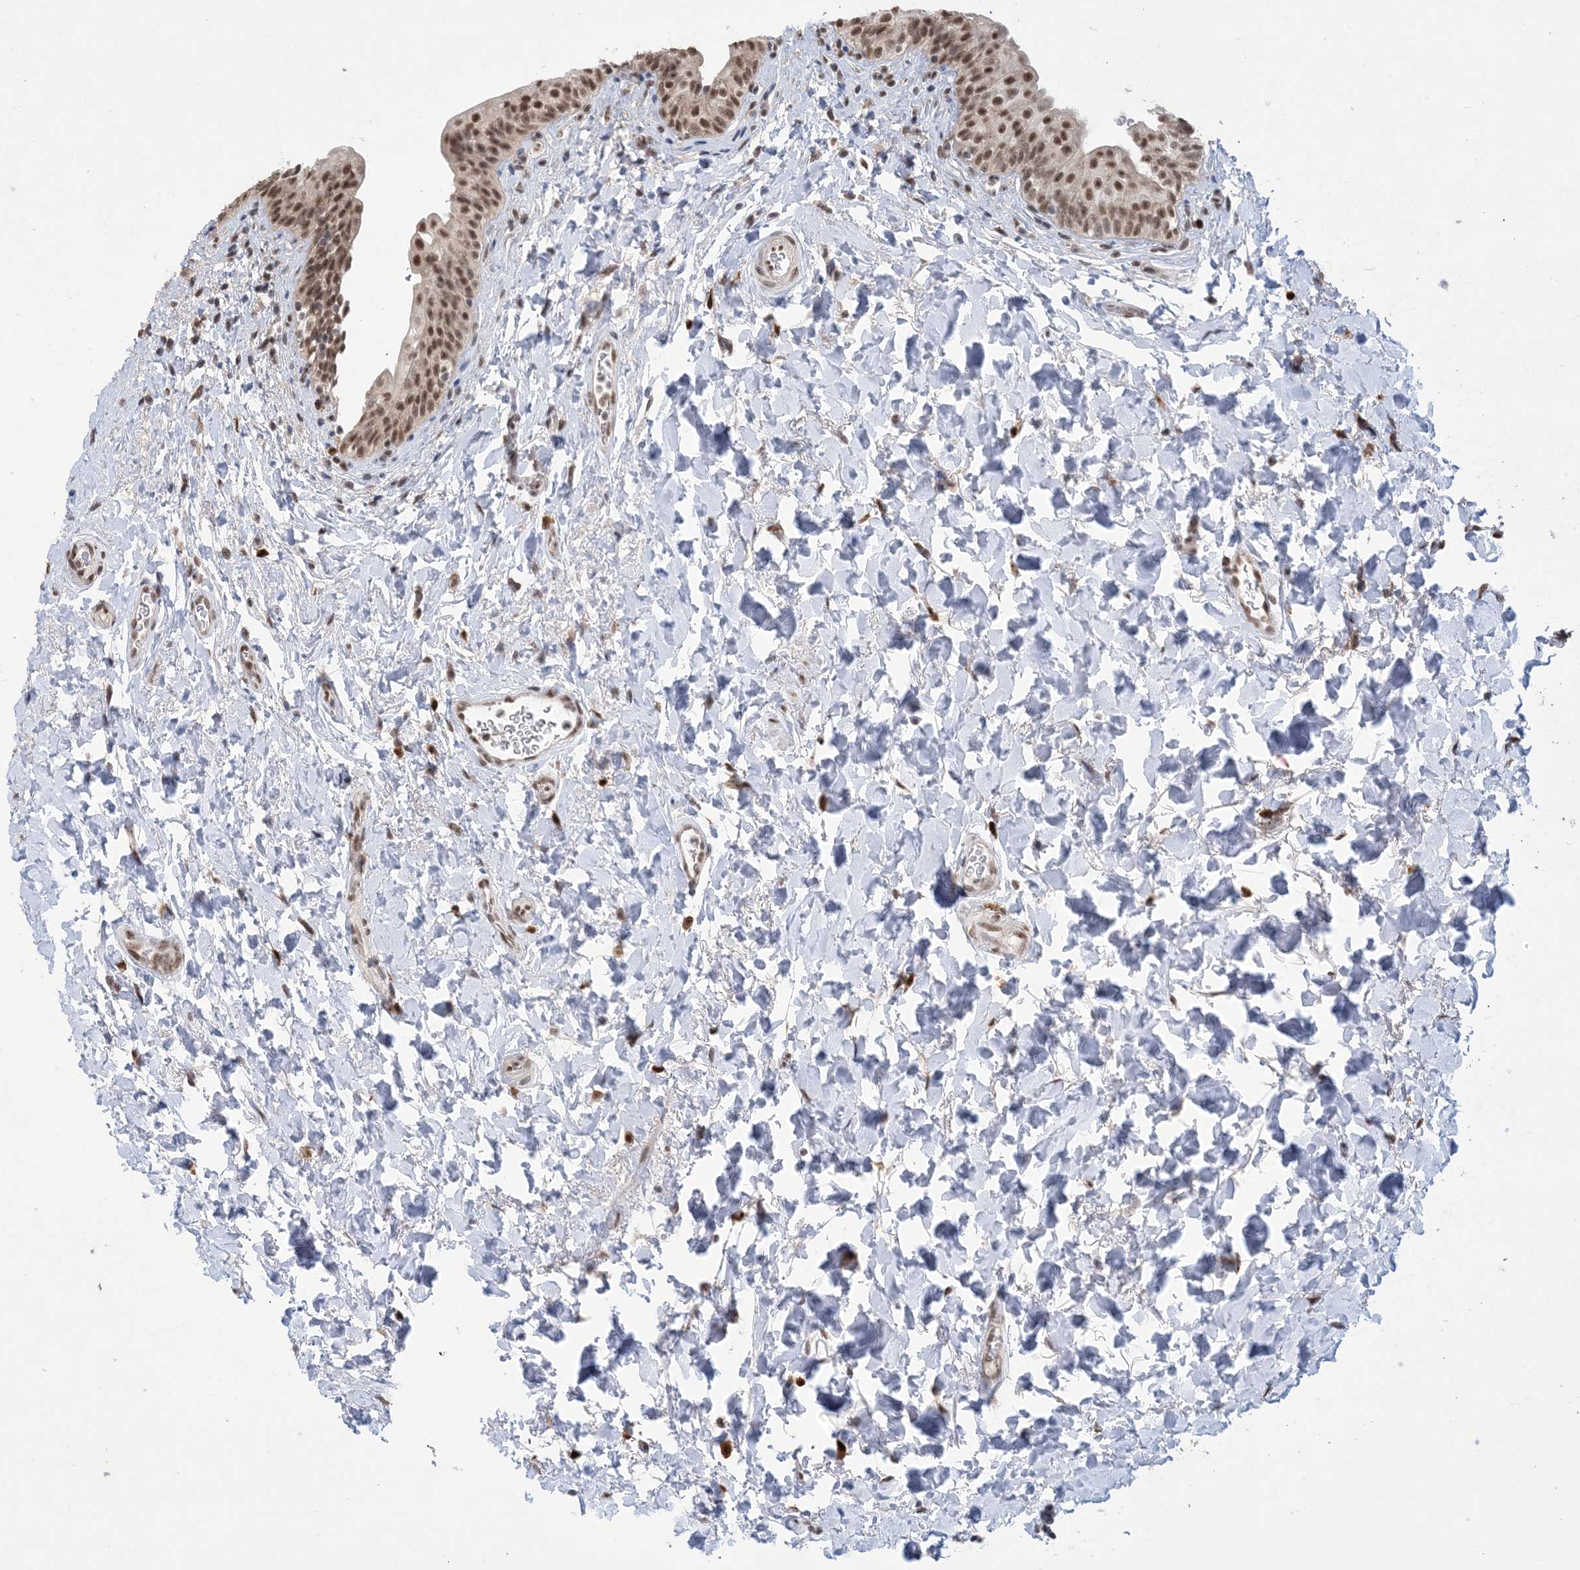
{"staining": {"intensity": "moderate", "quantity": ">75%", "location": "nuclear"}, "tissue": "urinary bladder", "cell_type": "Urothelial cells", "image_type": "normal", "snomed": [{"axis": "morphology", "description": "Normal tissue, NOS"}, {"axis": "topography", "description": "Urinary bladder"}], "caption": "Immunohistochemistry histopathology image of benign human urinary bladder stained for a protein (brown), which shows medium levels of moderate nuclear expression in approximately >75% of urothelial cells.", "gene": "TRMT10C", "patient": {"sex": "male", "age": 83}}